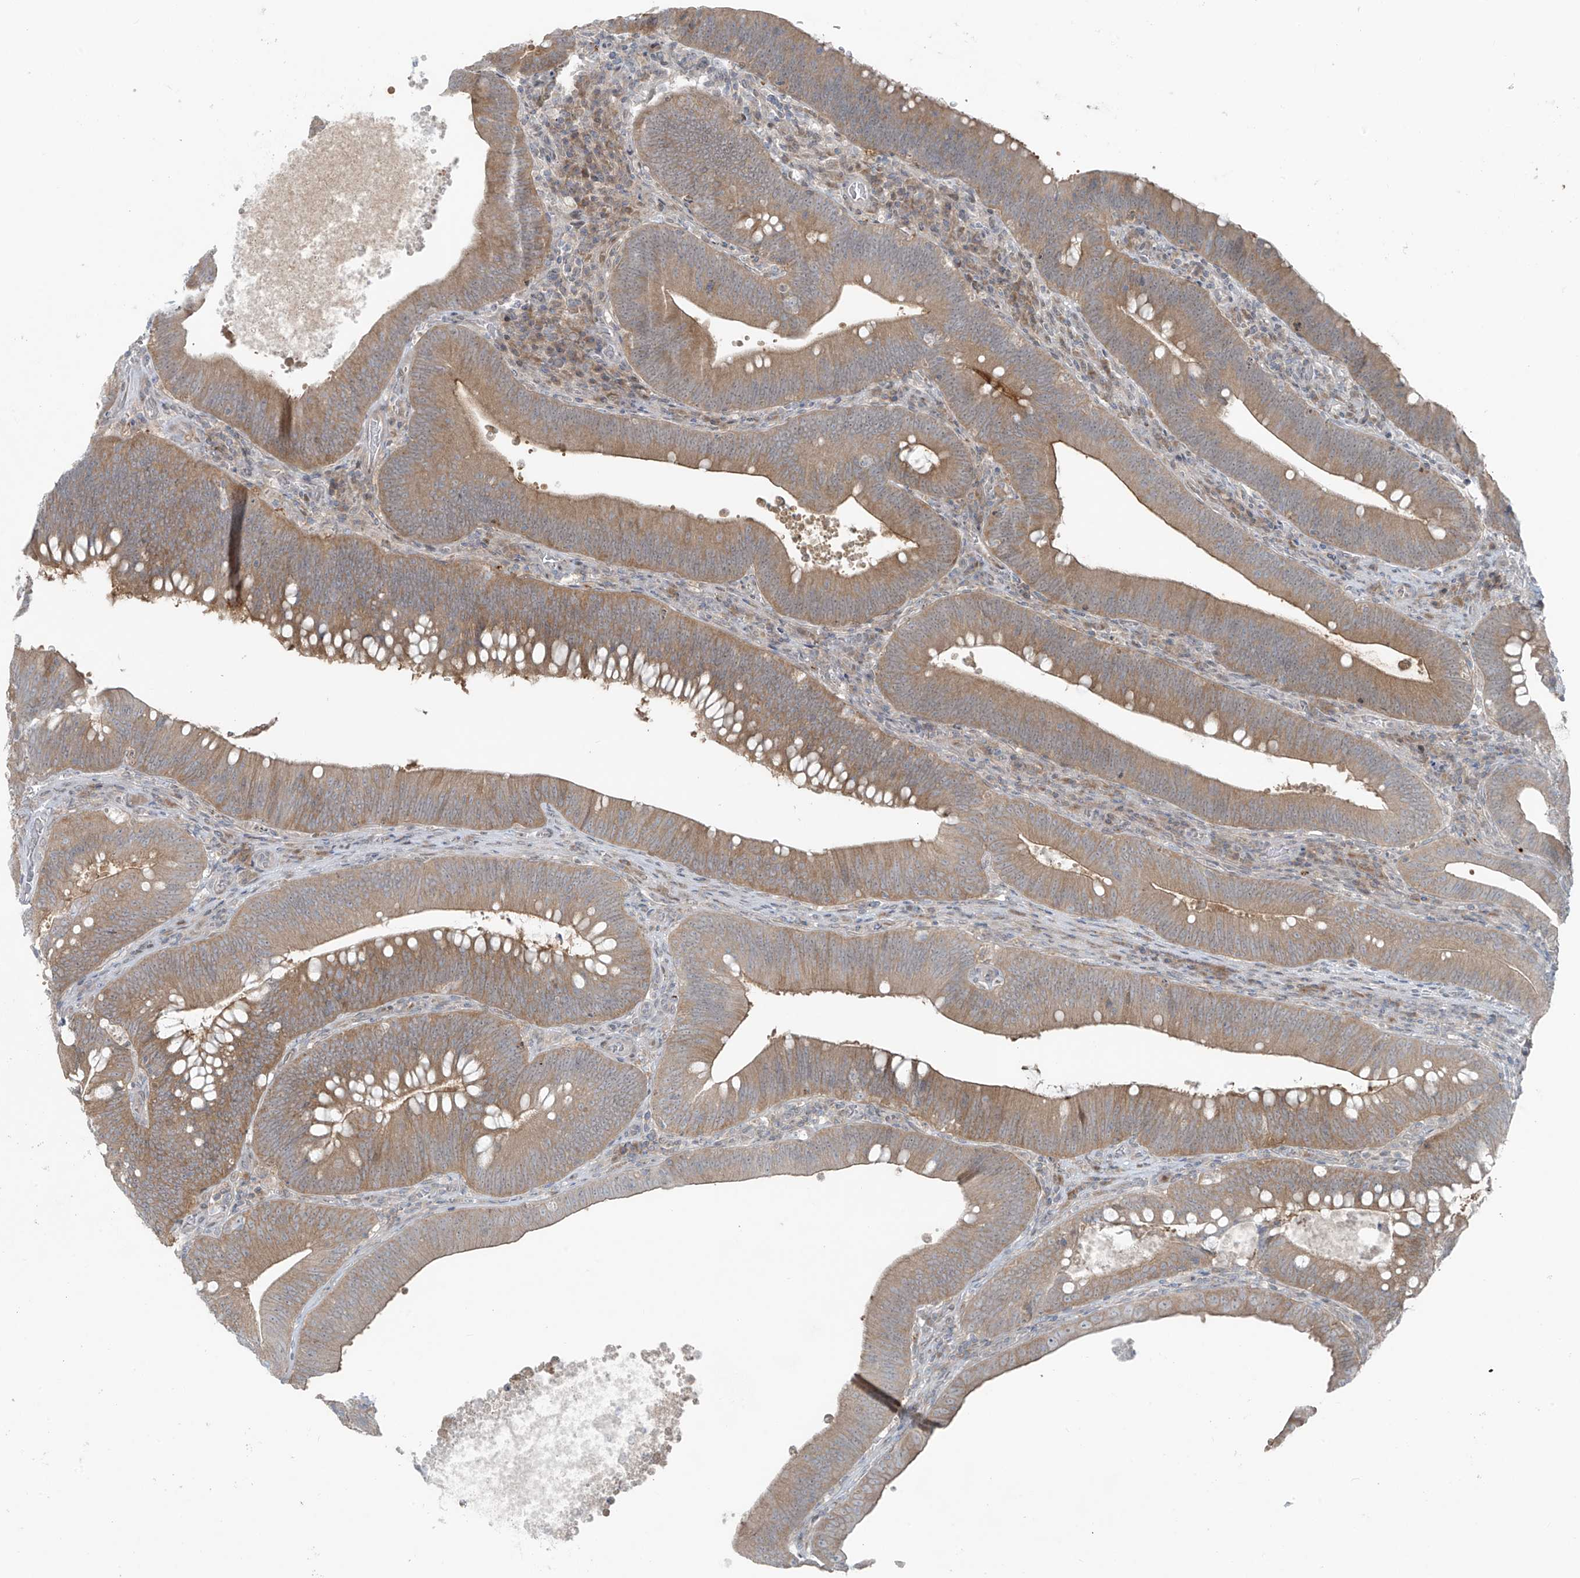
{"staining": {"intensity": "moderate", "quantity": ">75%", "location": "cytoplasmic/membranous"}, "tissue": "colorectal cancer", "cell_type": "Tumor cells", "image_type": "cancer", "snomed": [{"axis": "morphology", "description": "Normal tissue, NOS"}, {"axis": "topography", "description": "Colon"}], "caption": "Tumor cells exhibit medium levels of moderate cytoplasmic/membranous positivity in approximately >75% of cells in human colorectal cancer.", "gene": "PPAT", "patient": {"sex": "female", "age": 82}}